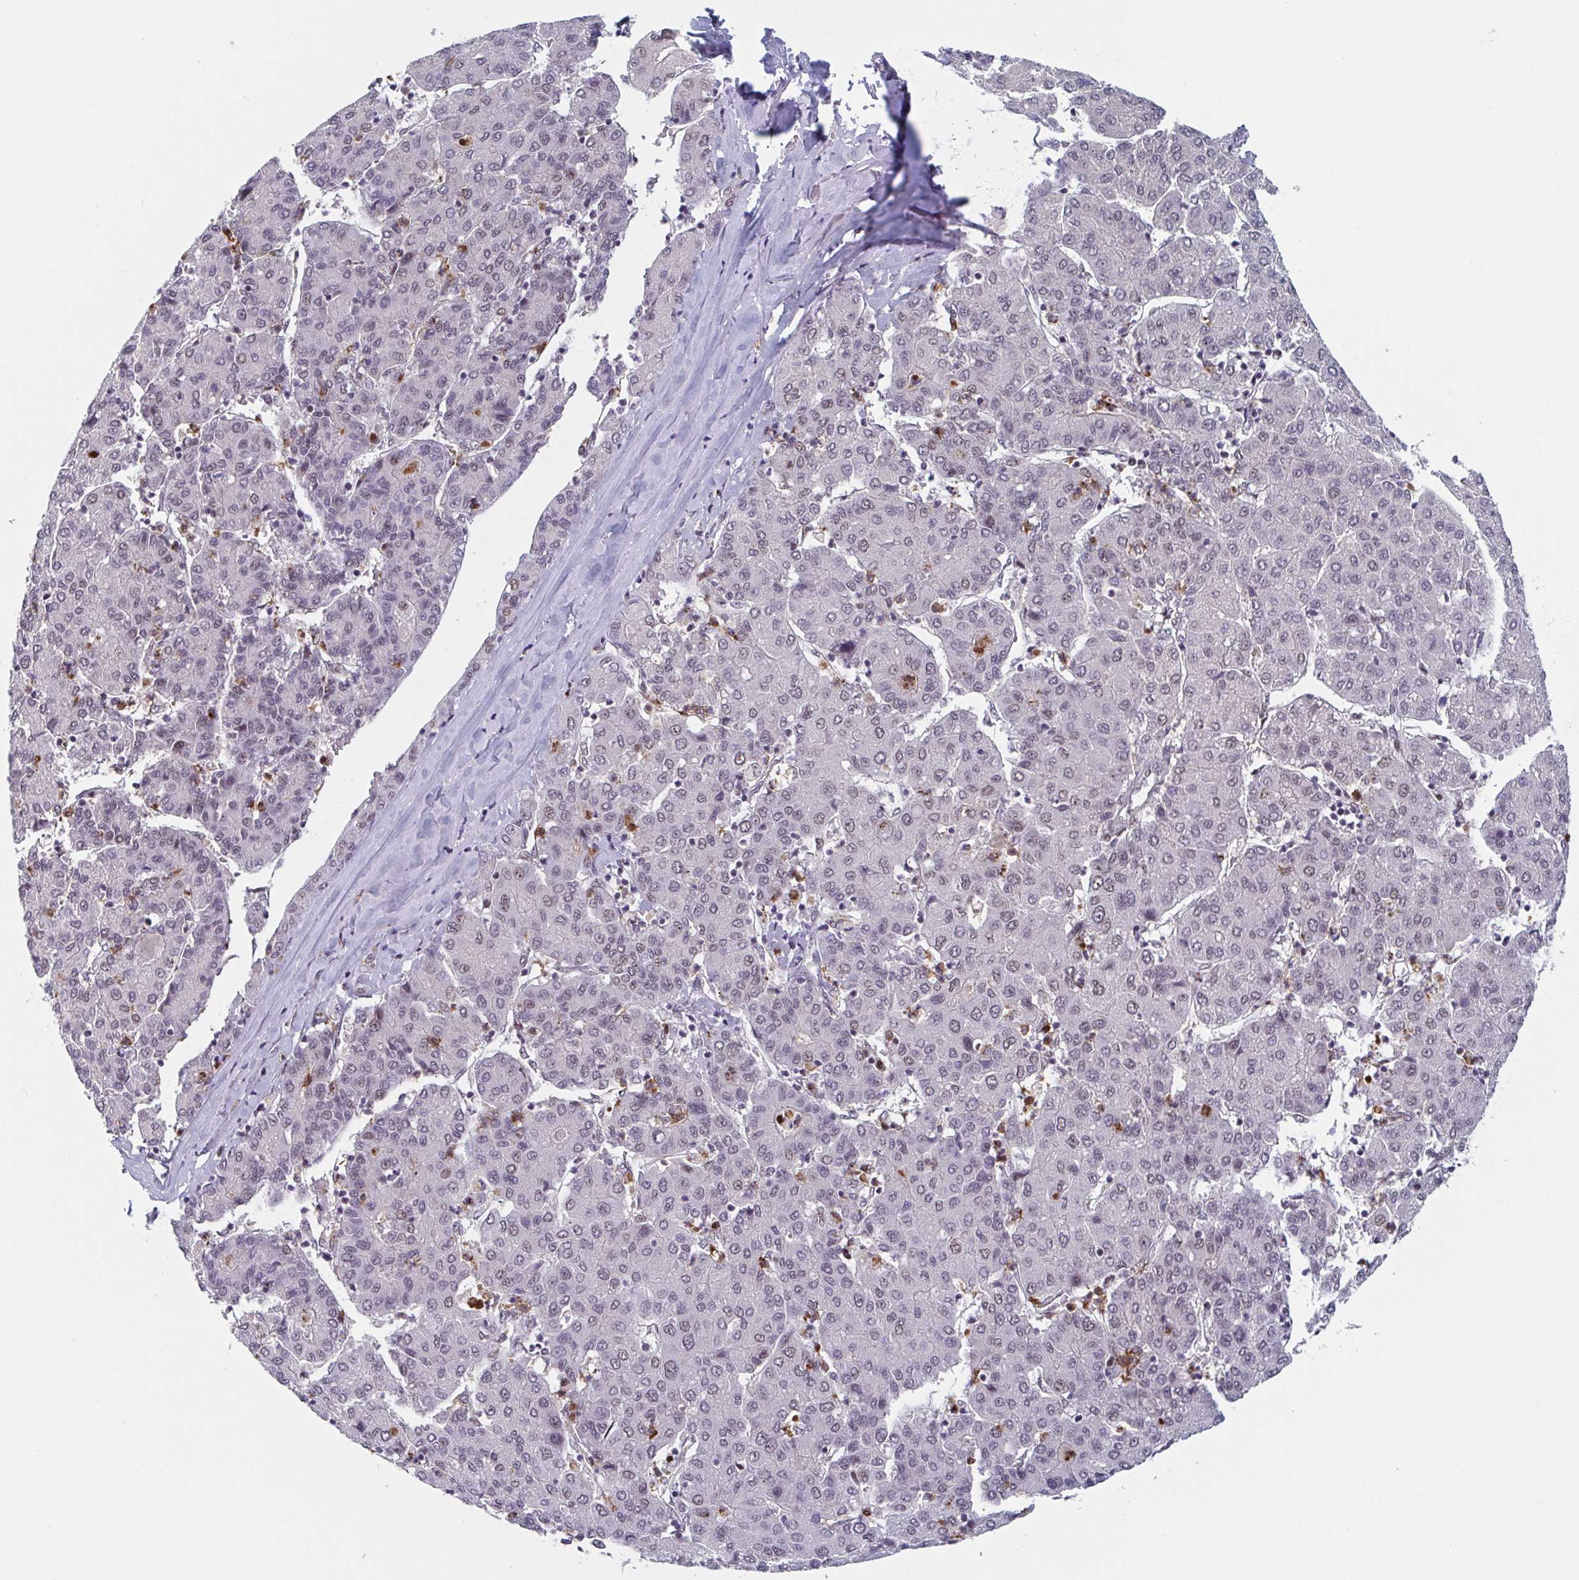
{"staining": {"intensity": "weak", "quantity": "25%-75%", "location": "nuclear"}, "tissue": "liver cancer", "cell_type": "Tumor cells", "image_type": "cancer", "snomed": [{"axis": "morphology", "description": "Carcinoma, Hepatocellular, NOS"}, {"axis": "topography", "description": "Liver"}], "caption": "A histopathology image of hepatocellular carcinoma (liver) stained for a protein displays weak nuclear brown staining in tumor cells.", "gene": "RNF212", "patient": {"sex": "male", "age": 65}}